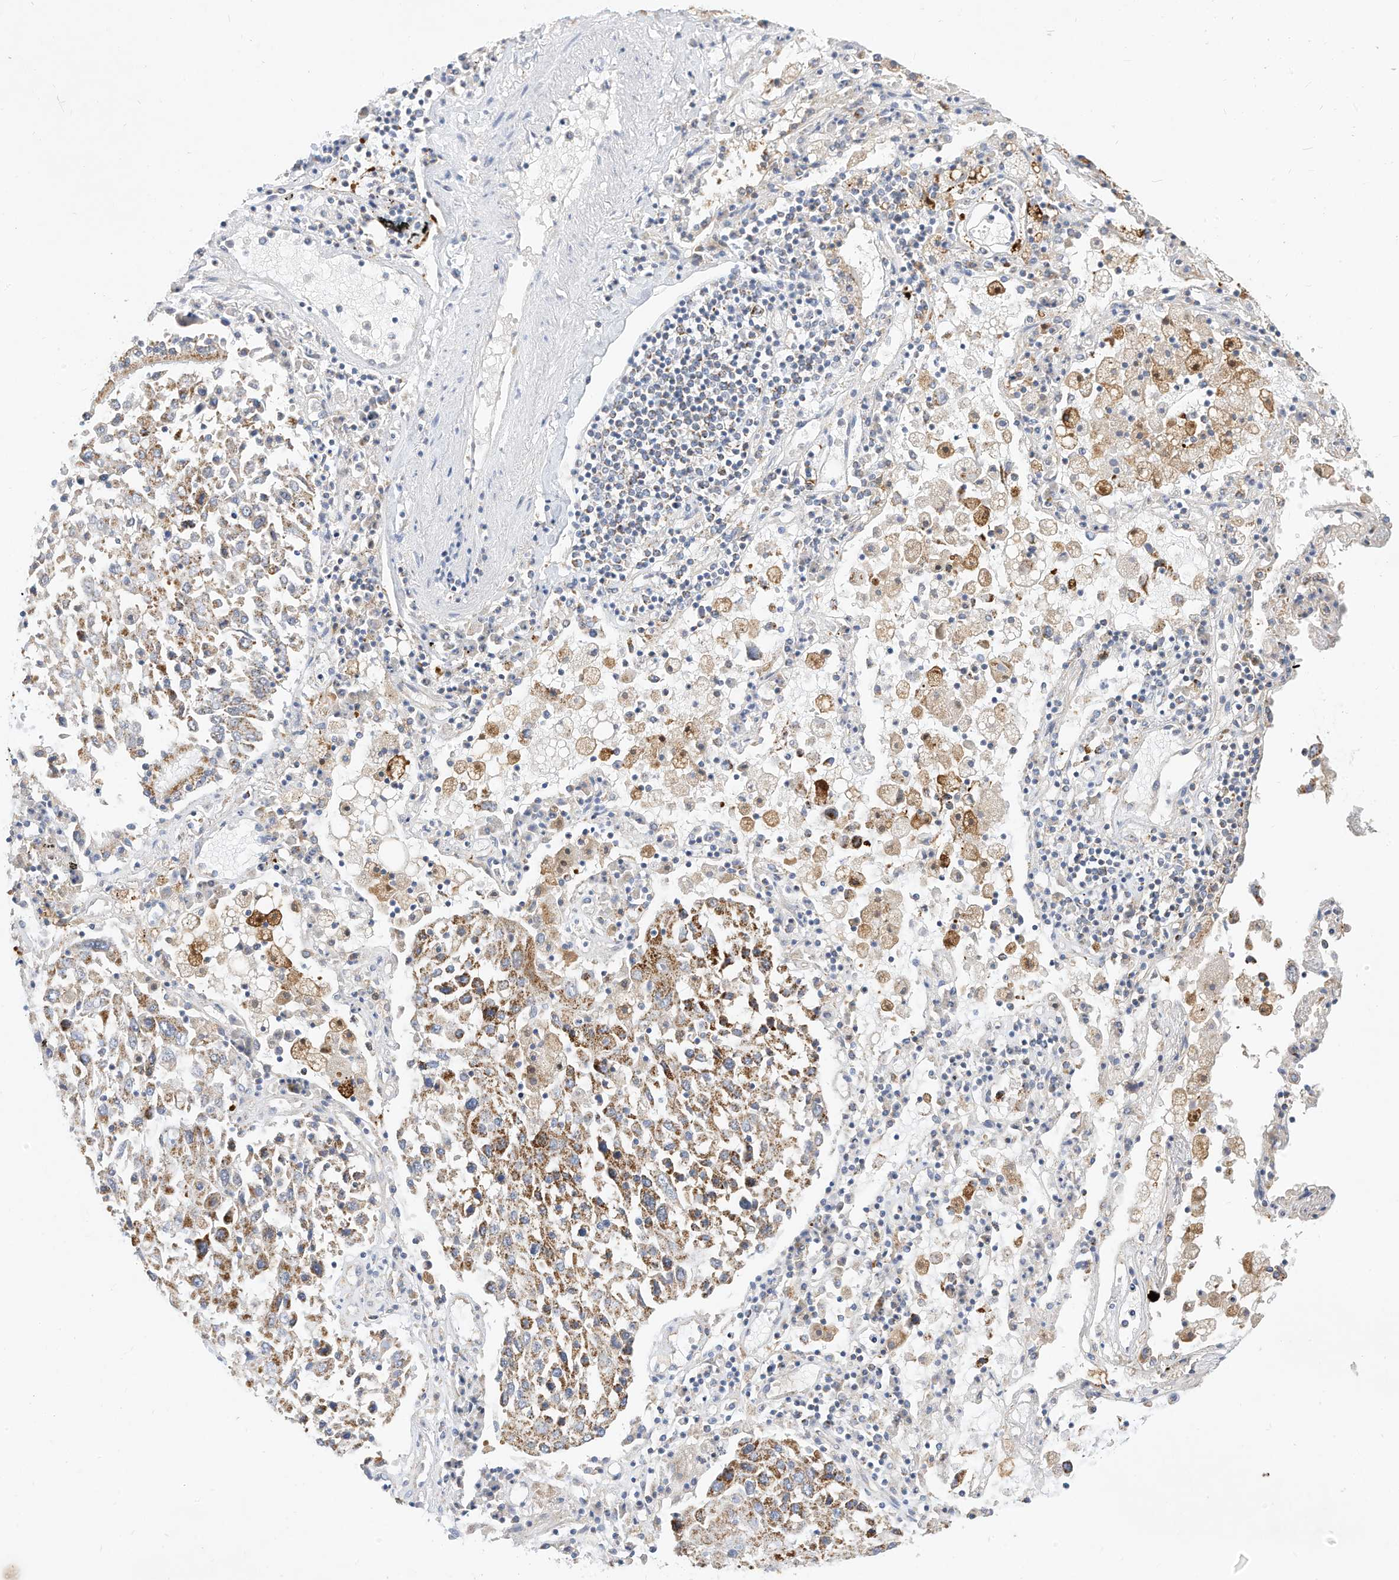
{"staining": {"intensity": "moderate", "quantity": "25%-75%", "location": "cytoplasmic/membranous"}, "tissue": "lung cancer", "cell_type": "Tumor cells", "image_type": "cancer", "snomed": [{"axis": "morphology", "description": "Squamous cell carcinoma, NOS"}, {"axis": "topography", "description": "Lung"}], "caption": "Lung cancer was stained to show a protein in brown. There is medium levels of moderate cytoplasmic/membranous positivity in approximately 25%-75% of tumor cells.", "gene": "RHOH", "patient": {"sex": "male", "age": 65}}